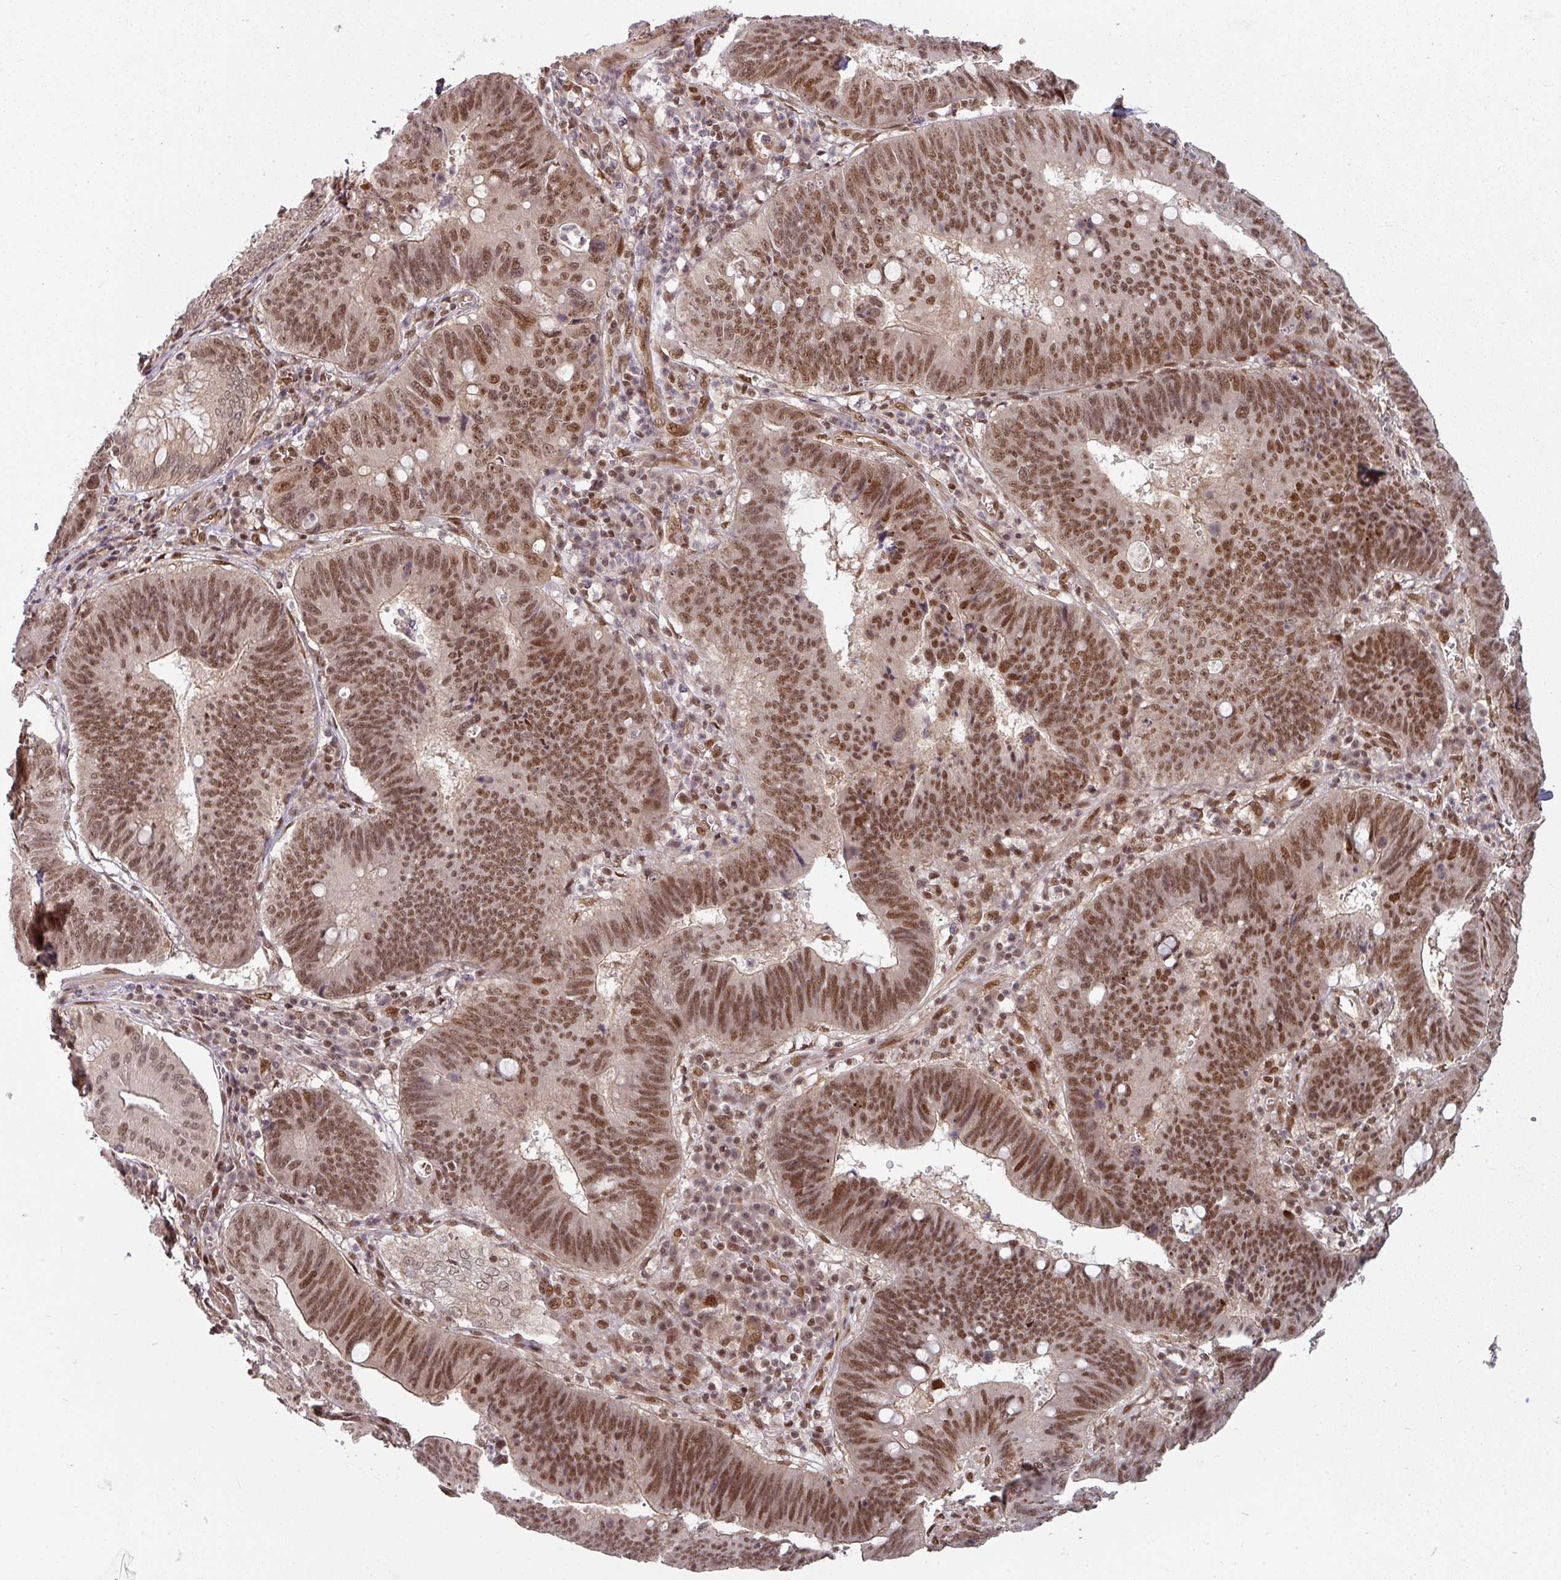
{"staining": {"intensity": "strong", "quantity": ">75%", "location": "nuclear"}, "tissue": "stomach cancer", "cell_type": "Tumor cells", "image_type": "cancer", "snomed": [{"axis": "morphology", "description": "Adenocarcinoma, NOS"}, {"axis": "topography", "description": "Stomach"}], "caption": "Immunohistochemistry histopathology image of human stomach cancer (adenocarcinoma) stained for a protein (brown), which displays high levels of strong nuclear positivity in about >75% of tumor cells.", "gene": "SIK3", "patient": {"sex": "male", "age": 59}}